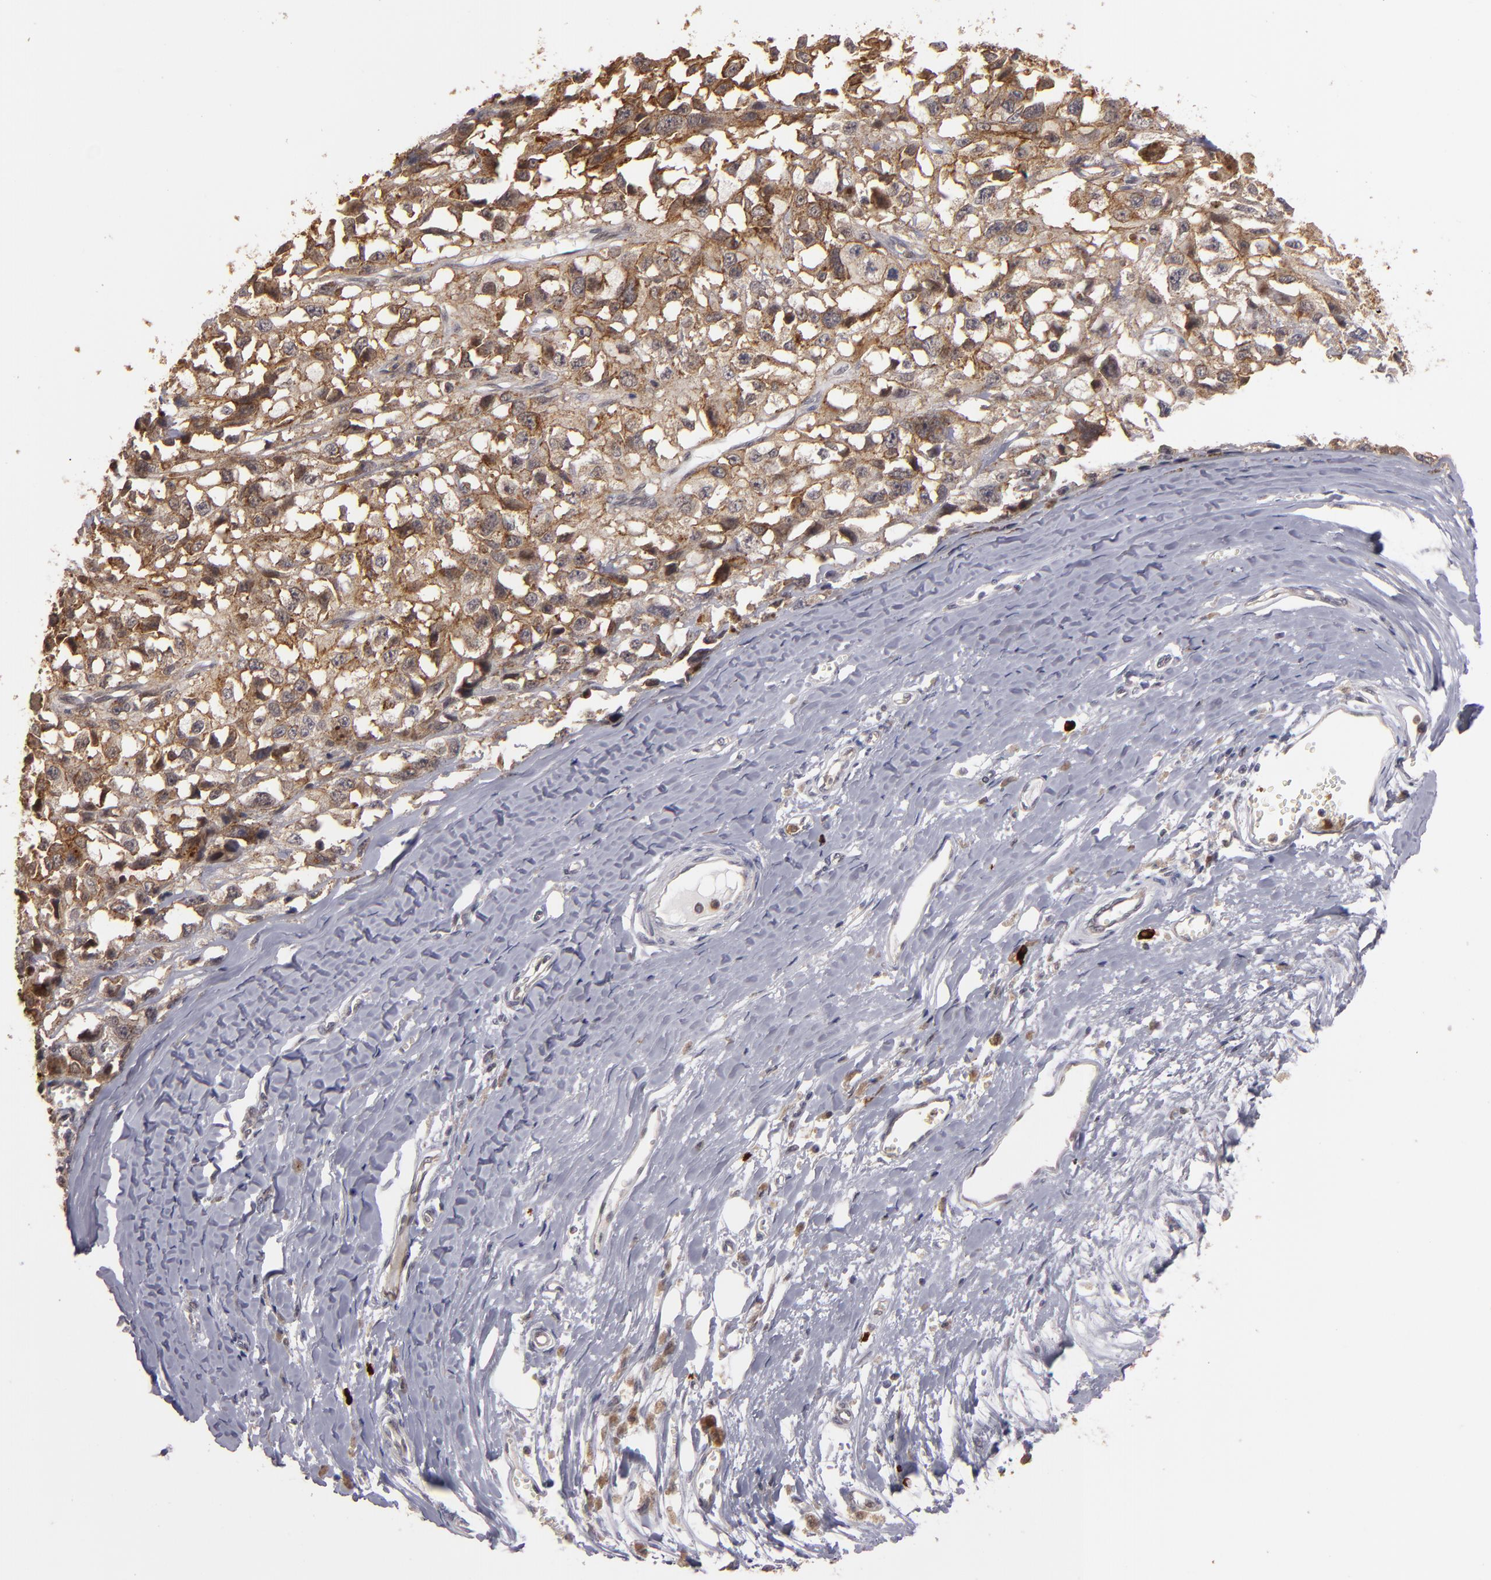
{"staining": {"intensity": "moderate", "quantity": ">75%", "location": "cytoplasmic/membranous"}, "tissue": "melanoma", "cell_type": "Tumor cells", "image_type": "cancer", "snomed": [{"axis": "morphology", "description": "Malignant melanoma, Metastatic site"}, {"axis": "topography", "description": "Lymph node"}], "caption": "Moderate cytoplasmic/membranous protein positivity is identified in about >75% of tumor cells in malignant melanoma (metastatic site). Using DAB (3,3'-diaminobenzidine) (brown) and hematoxylin (blue) stains, captured at high magnification using brightfield microscopy.", "gene": "STX3", "patient": {"sex": "male", "age": 59}}